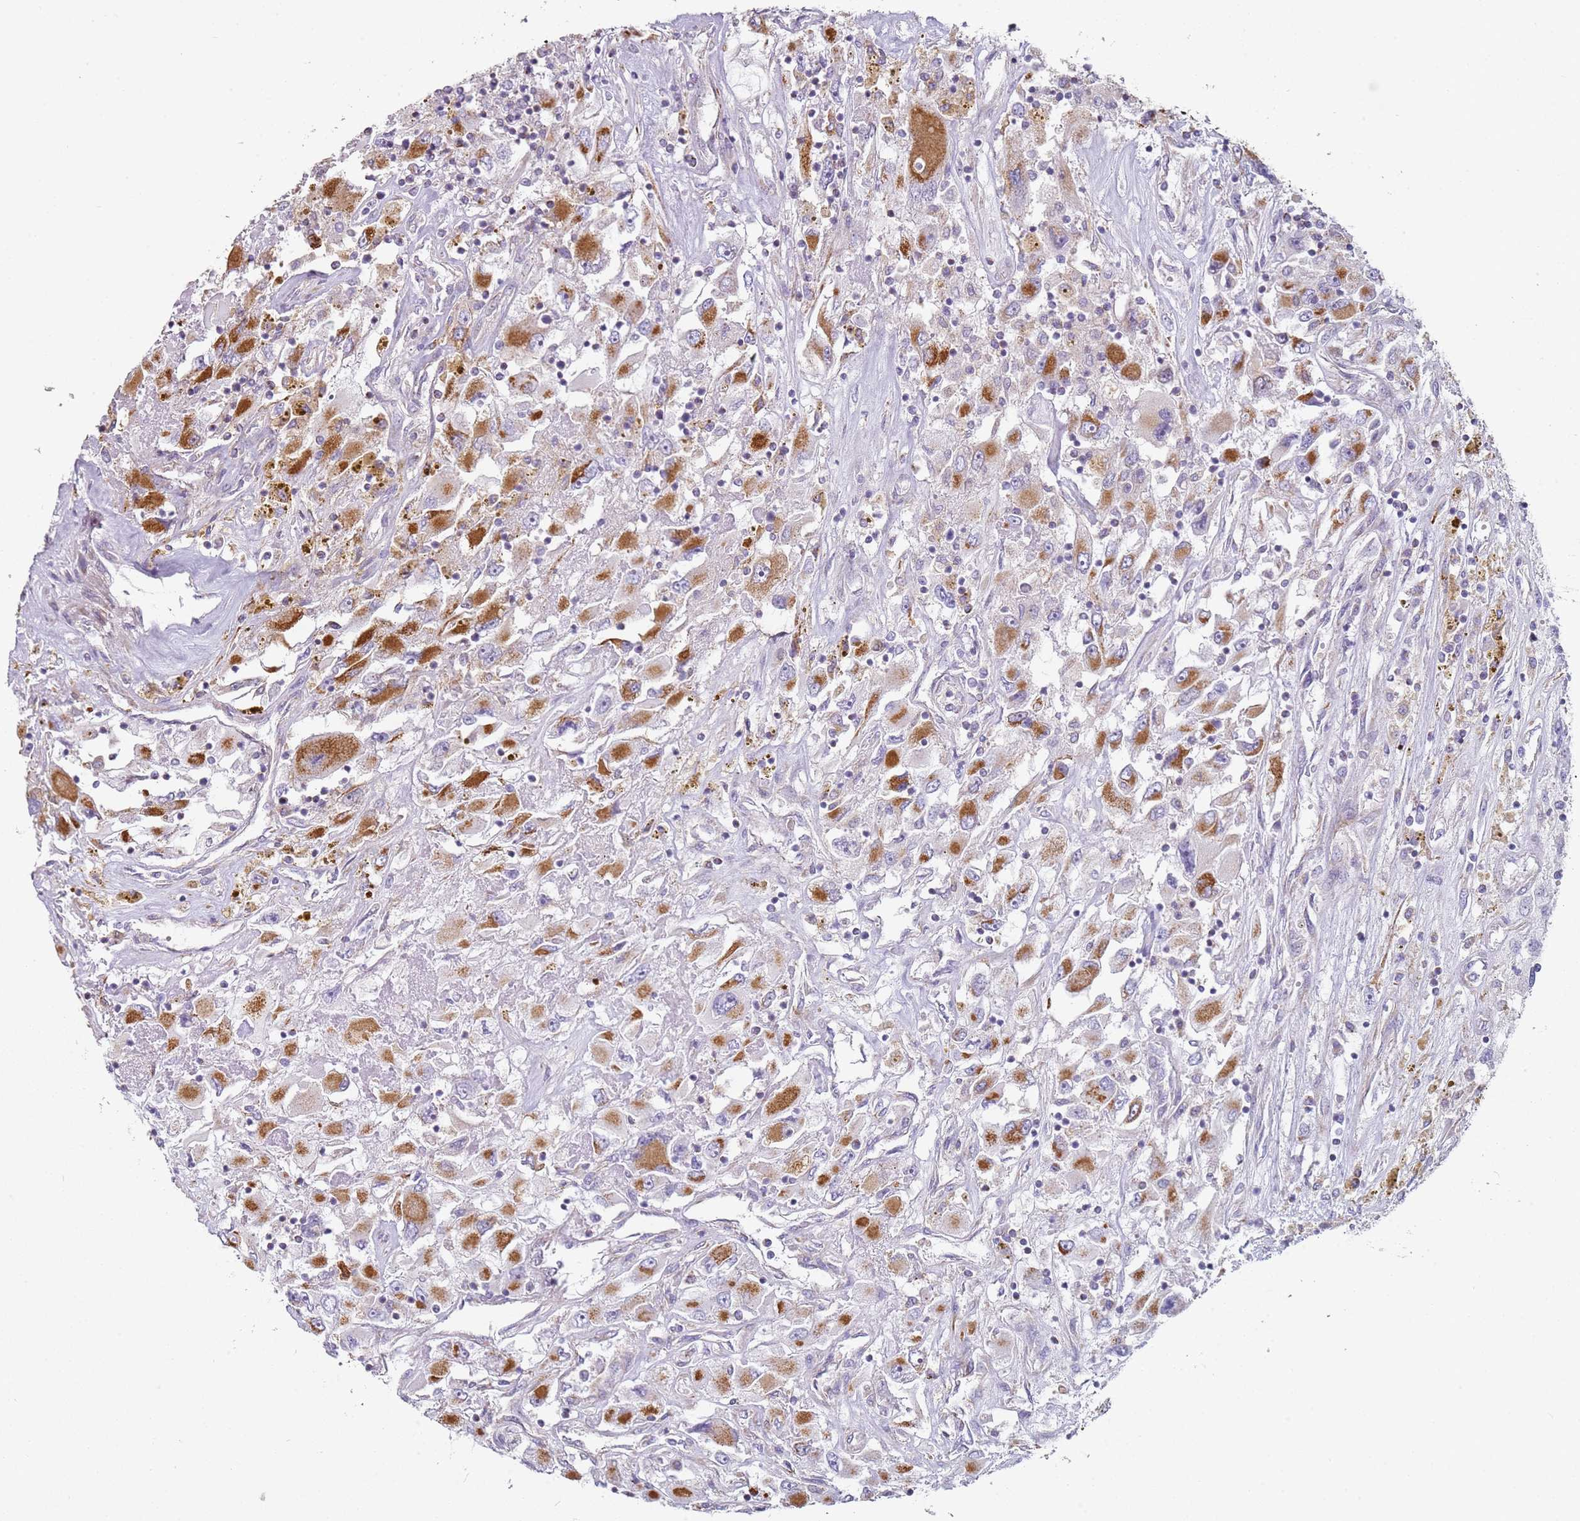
{"staining": {"intensity": "moderate", "quantity": ">75%", "location": "cytoplasmic/membranous"}, "tissue": "renal cancer", "cell_type": "Tumor cells", "image_type": "cancer", "snomed": [{"axis": "morphology", "description": "Adenocarcinoma, NOS"}, {"axis": "topography", "description": "Kidney"}], "caption": "Immunohistochemical staining of human renal cancer (adenocarcinoma) shows moderate cytoplasmic/membranous protein staining in approximately >75% of tumor cells. The staining was performed using DAB, with brown indicating positive protein expression. Nuclei are stained blue with hematoxylin.", "gene": "ALS2", "patient": {"sex": "female", "age": 52}}